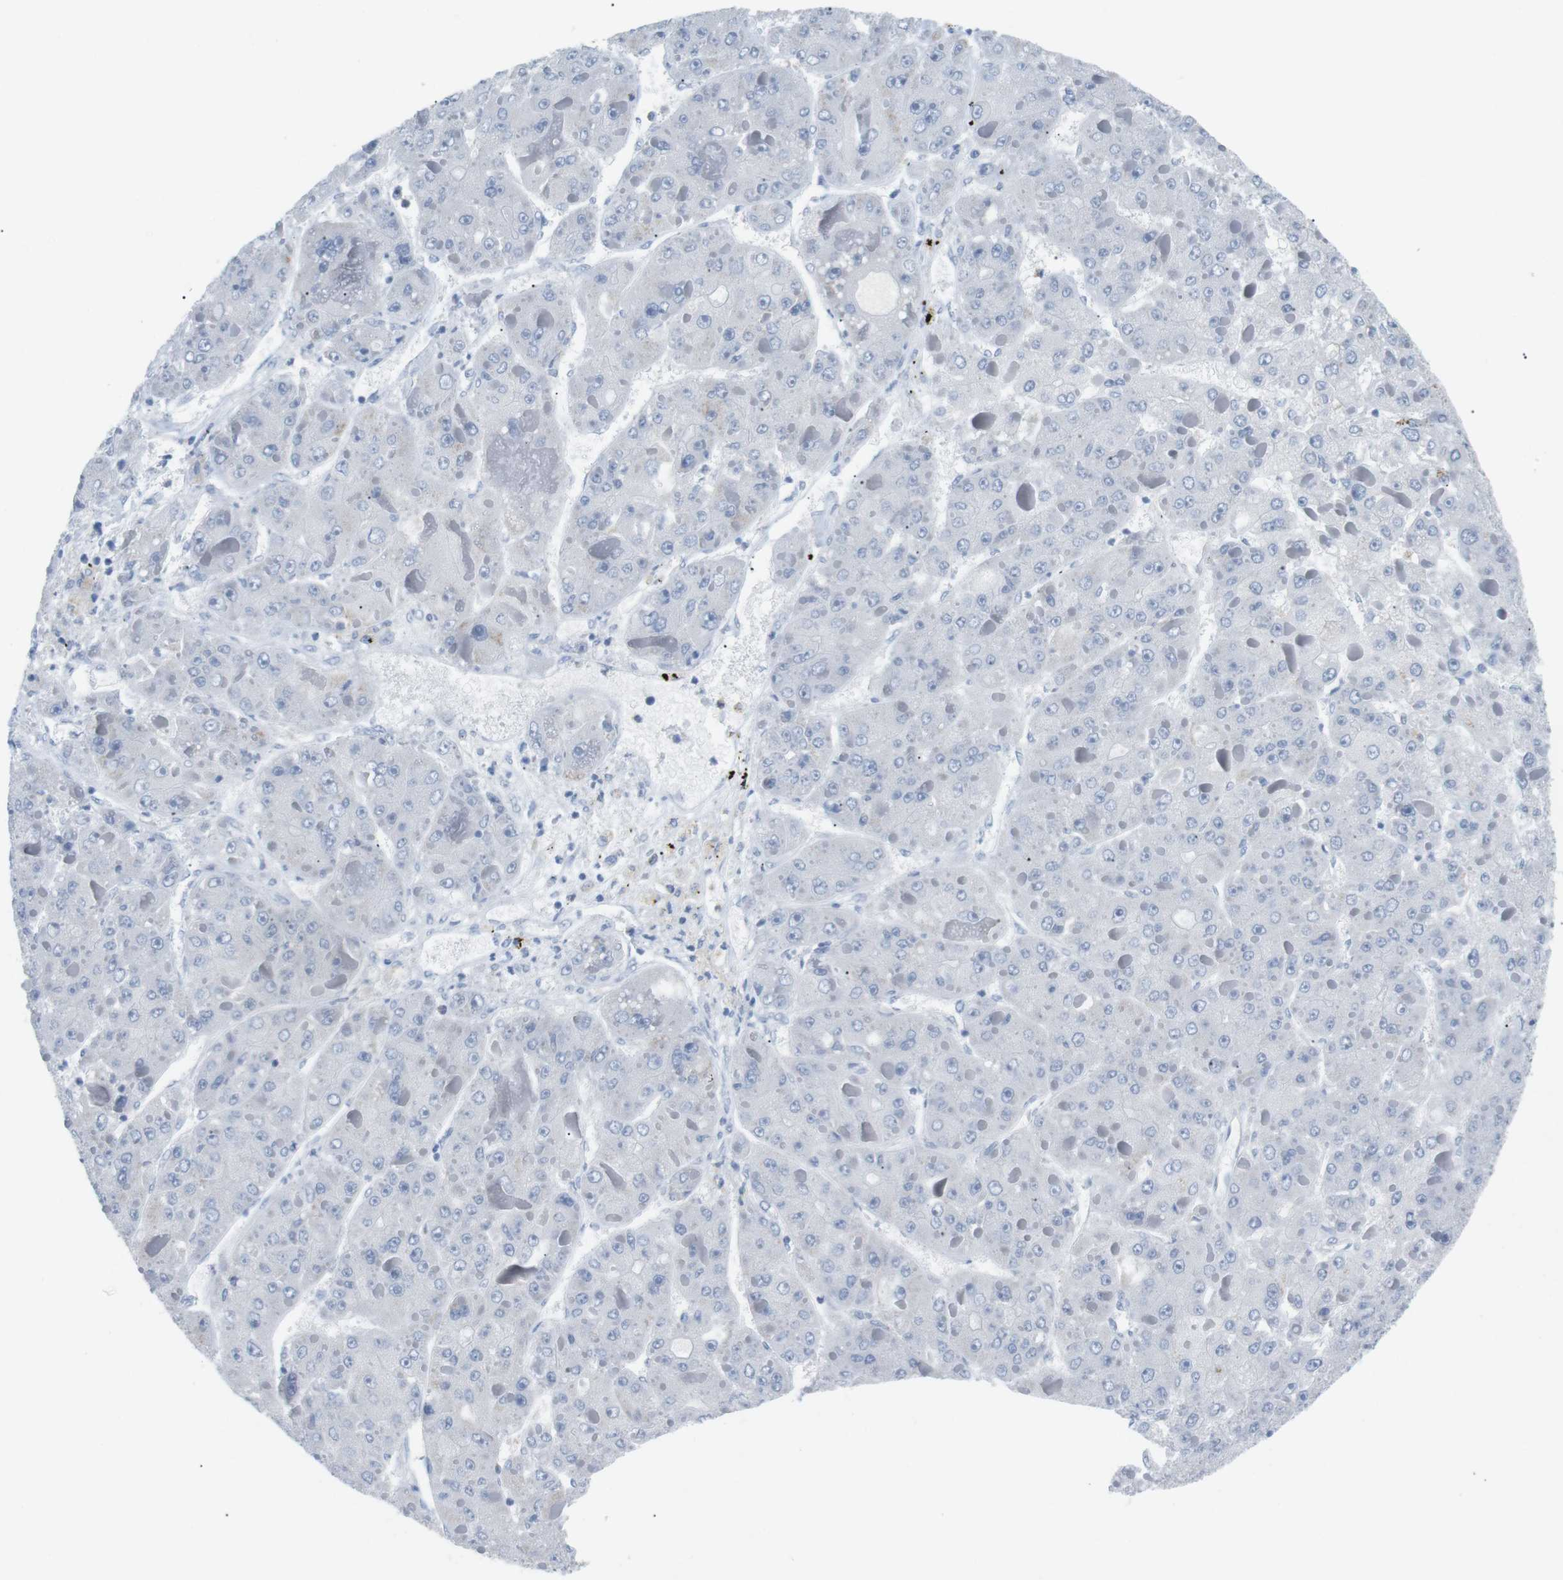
{"staining": {"intensity": "negative", "quantity": "none", "location": "none"}, "tissue": "liver cancer", "cell_type": "Tumor cells", "image_type": "cancer", "snomed": [{"axis": "morphology", "description": "Carcinoma, Hepatocellular, NOS"}, {"axis": "topography", "description": "Liver"}], "caption": "Tumor cells show no significant expression in hepatocellular carcinoma (liver).", "gene": "HBG2", "patient": {"sex": "female", "age": 73}}